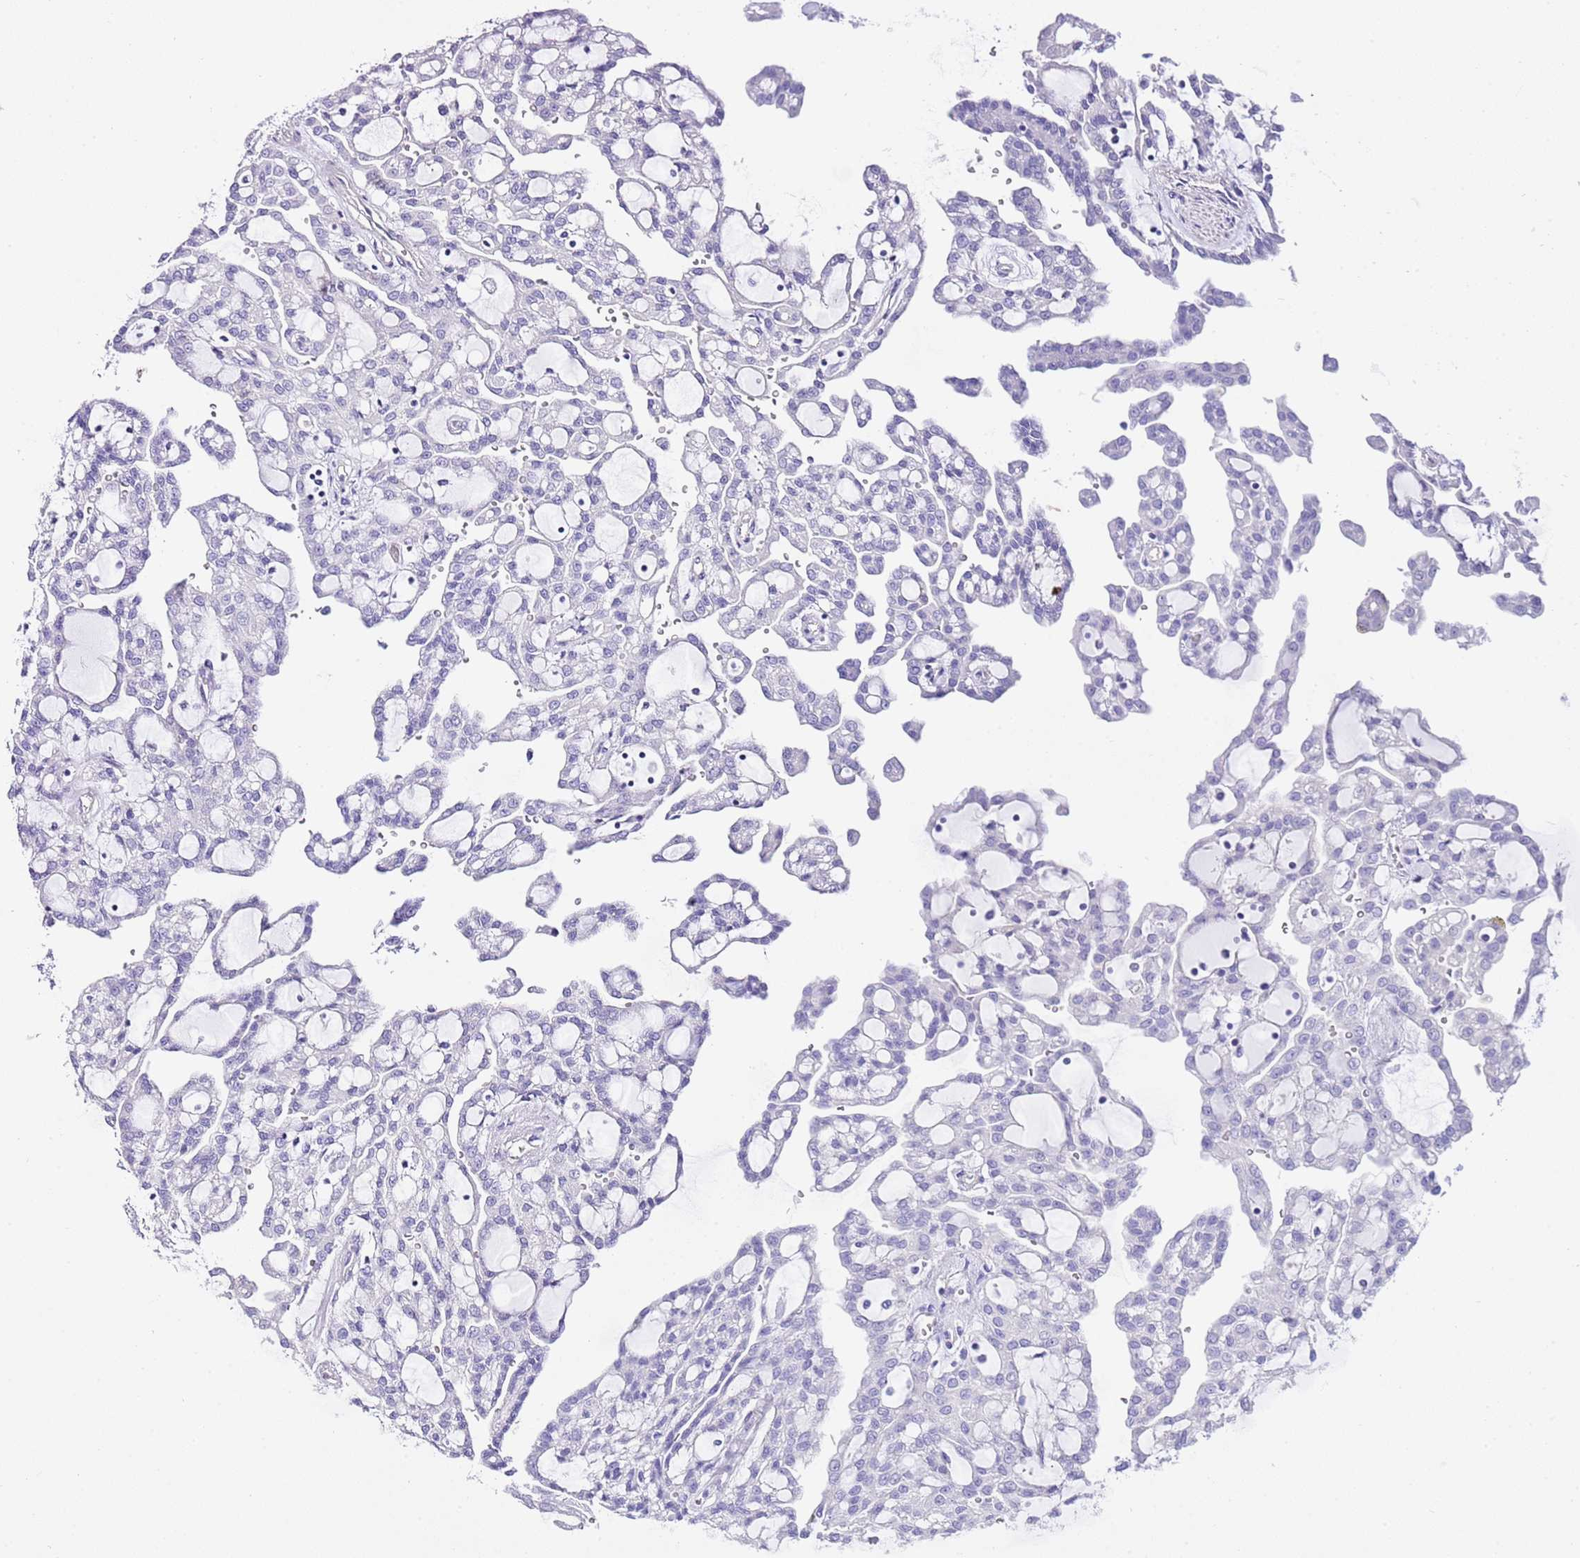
{"staining": {"intensity": "negative", "quantity": "none", "location": "none"}, "tissue": "renal cancer", "cell_type": "Tumor cells", "image_type": "cancer", "snomed": [{"axis": "morphology", "description": "Adenocarcinoma, NOS"}, {"axis": "topography", "description": "Kidney"}], "caption": "Renal cancer (adenocarcinoma) stained for a protein using IHC shows no positivity tumor cells.", "gene": "BHLHA15", "patient": {"sex": "male", "age": 63}}